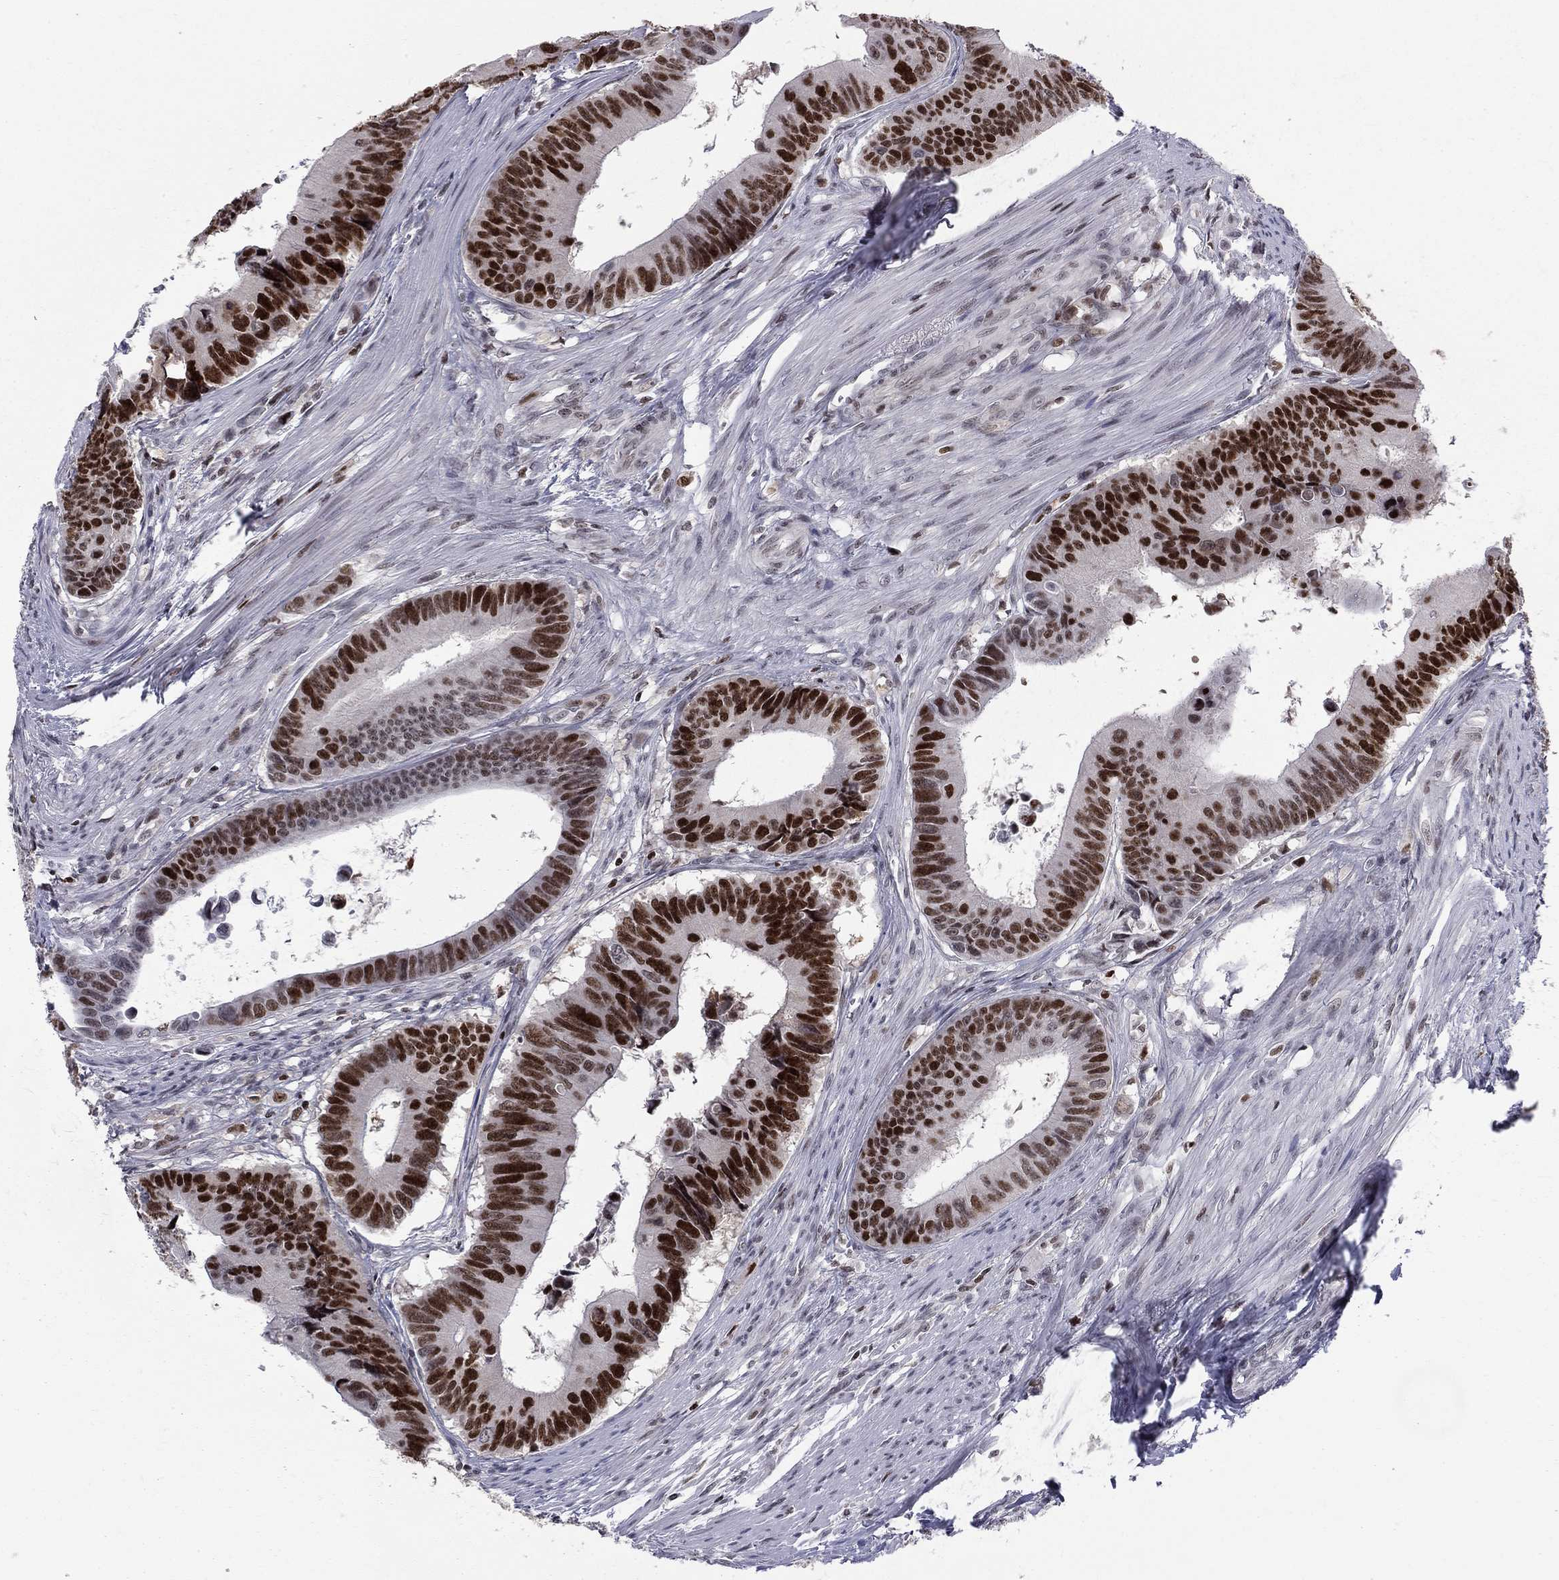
{"staining": {"intensity": "strong", "quantity": ">75%", "location": "nuclear"}, "tissue": "colorectal cancer", "cell_type": "Tumor cells", "image_type": "cancer", "snomed": [{"axis": "morphology", "description": "Adenocarcinoma, NOS"}, {"axis": "topography", "description": "Colon"}], "caption": "Immunohistochemistry image of adenocarcinoma (colorectal) stained for a protein (brown), which exhibits high levels of strong nuclear staining in approximately >75% of tumor cells.", "gene": "RNASEH2C", "patient": {"sex": "female", "age": 87}}